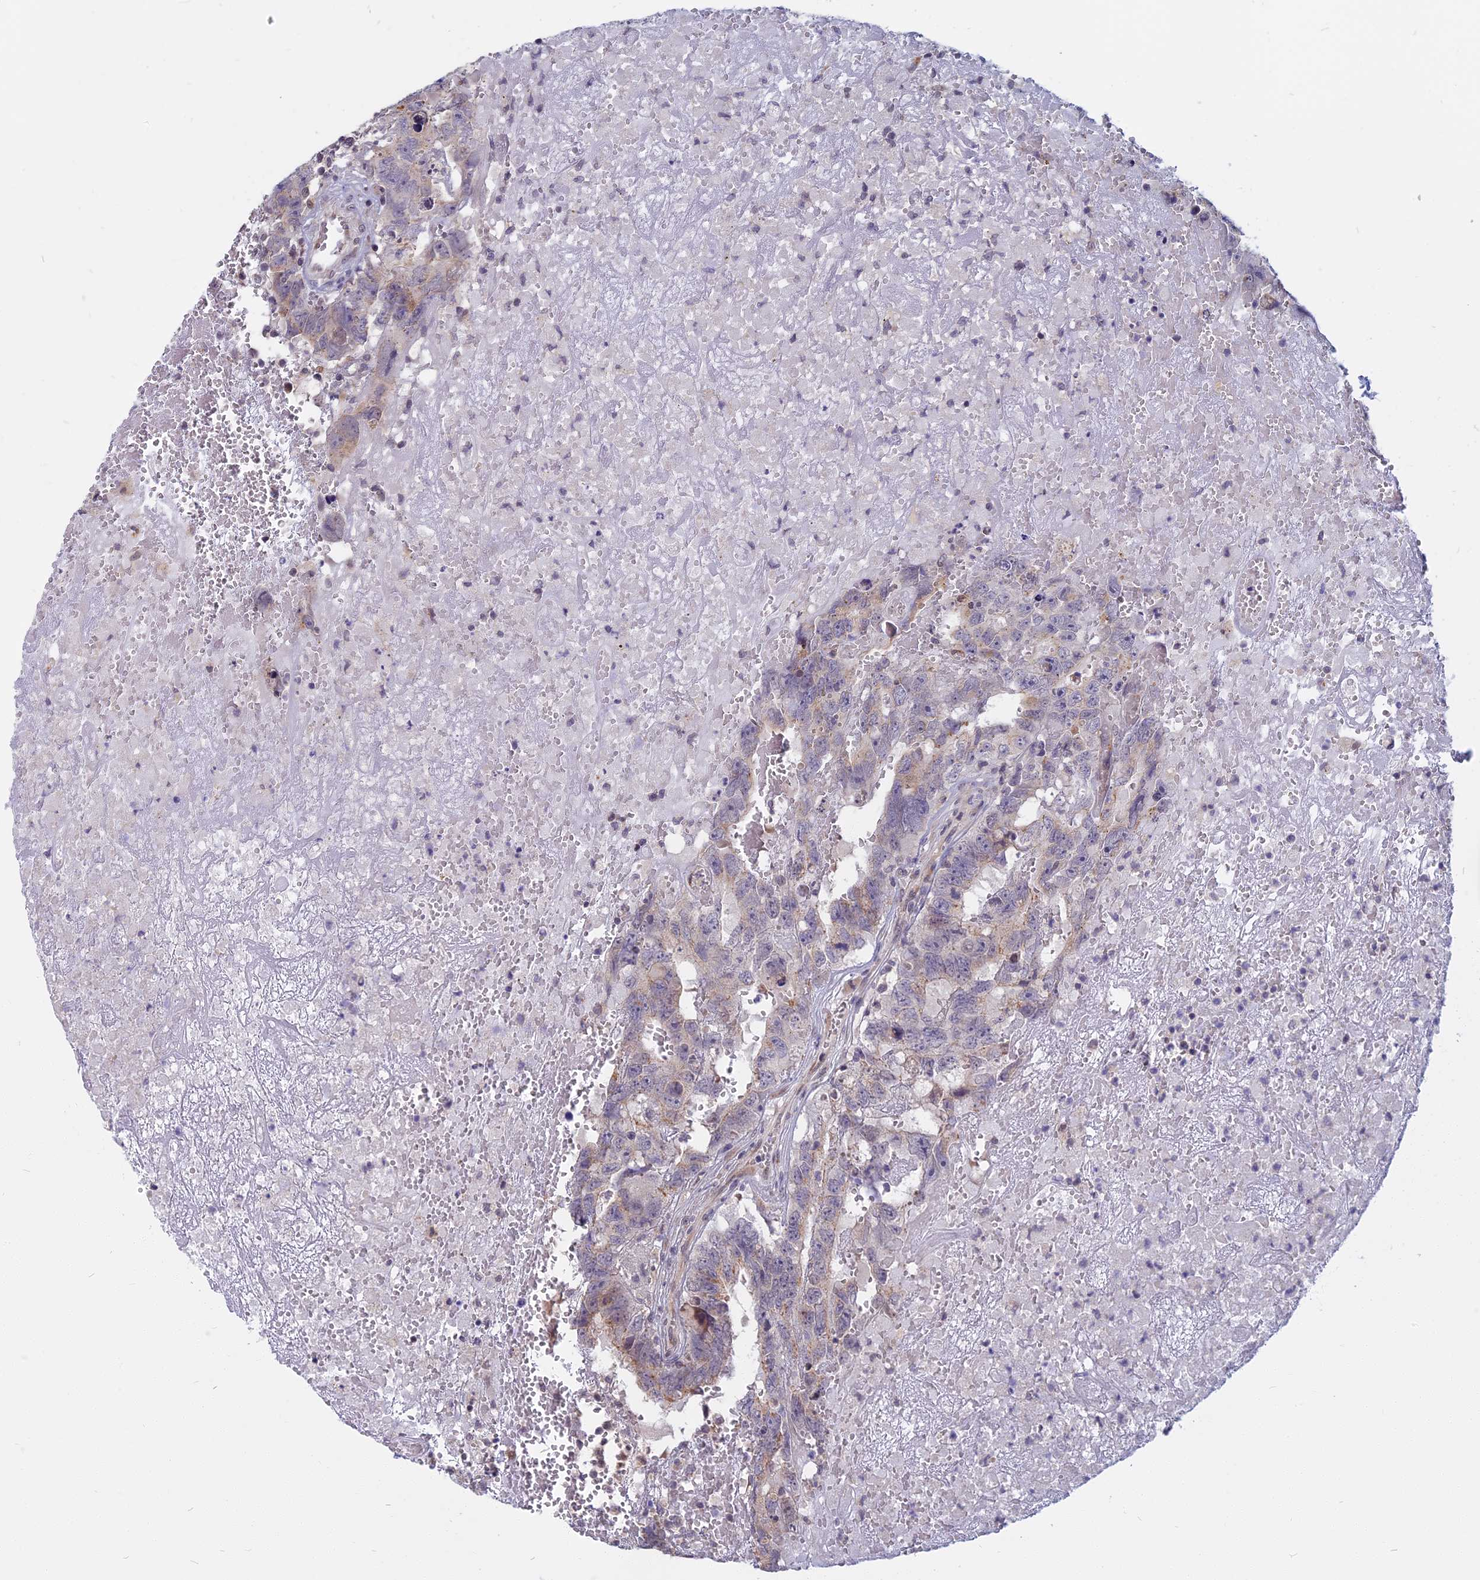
{"staining": {"intensity": "weak", "quantity": "<25%", "location": "cytoplasmic/membranous"}, "tissue": "testis cancer", "cell_type": "Tumor cells", "image_type": "cancer", "snomed": [{"axis": "morphology", "description": "Carcinoma, Embryonal, NOS"}, {"axis": "topography", "description": "Testis"}], "caption": "A high-resolution photomicrograph shows immunohistochemistry staining of testis embryonal carcinoma, which exhibits no significant expression in tumor cells. Nuclei are stained in blue.", "gene": "CCDC113", "patient": {"sex": "male", "age": 45}}